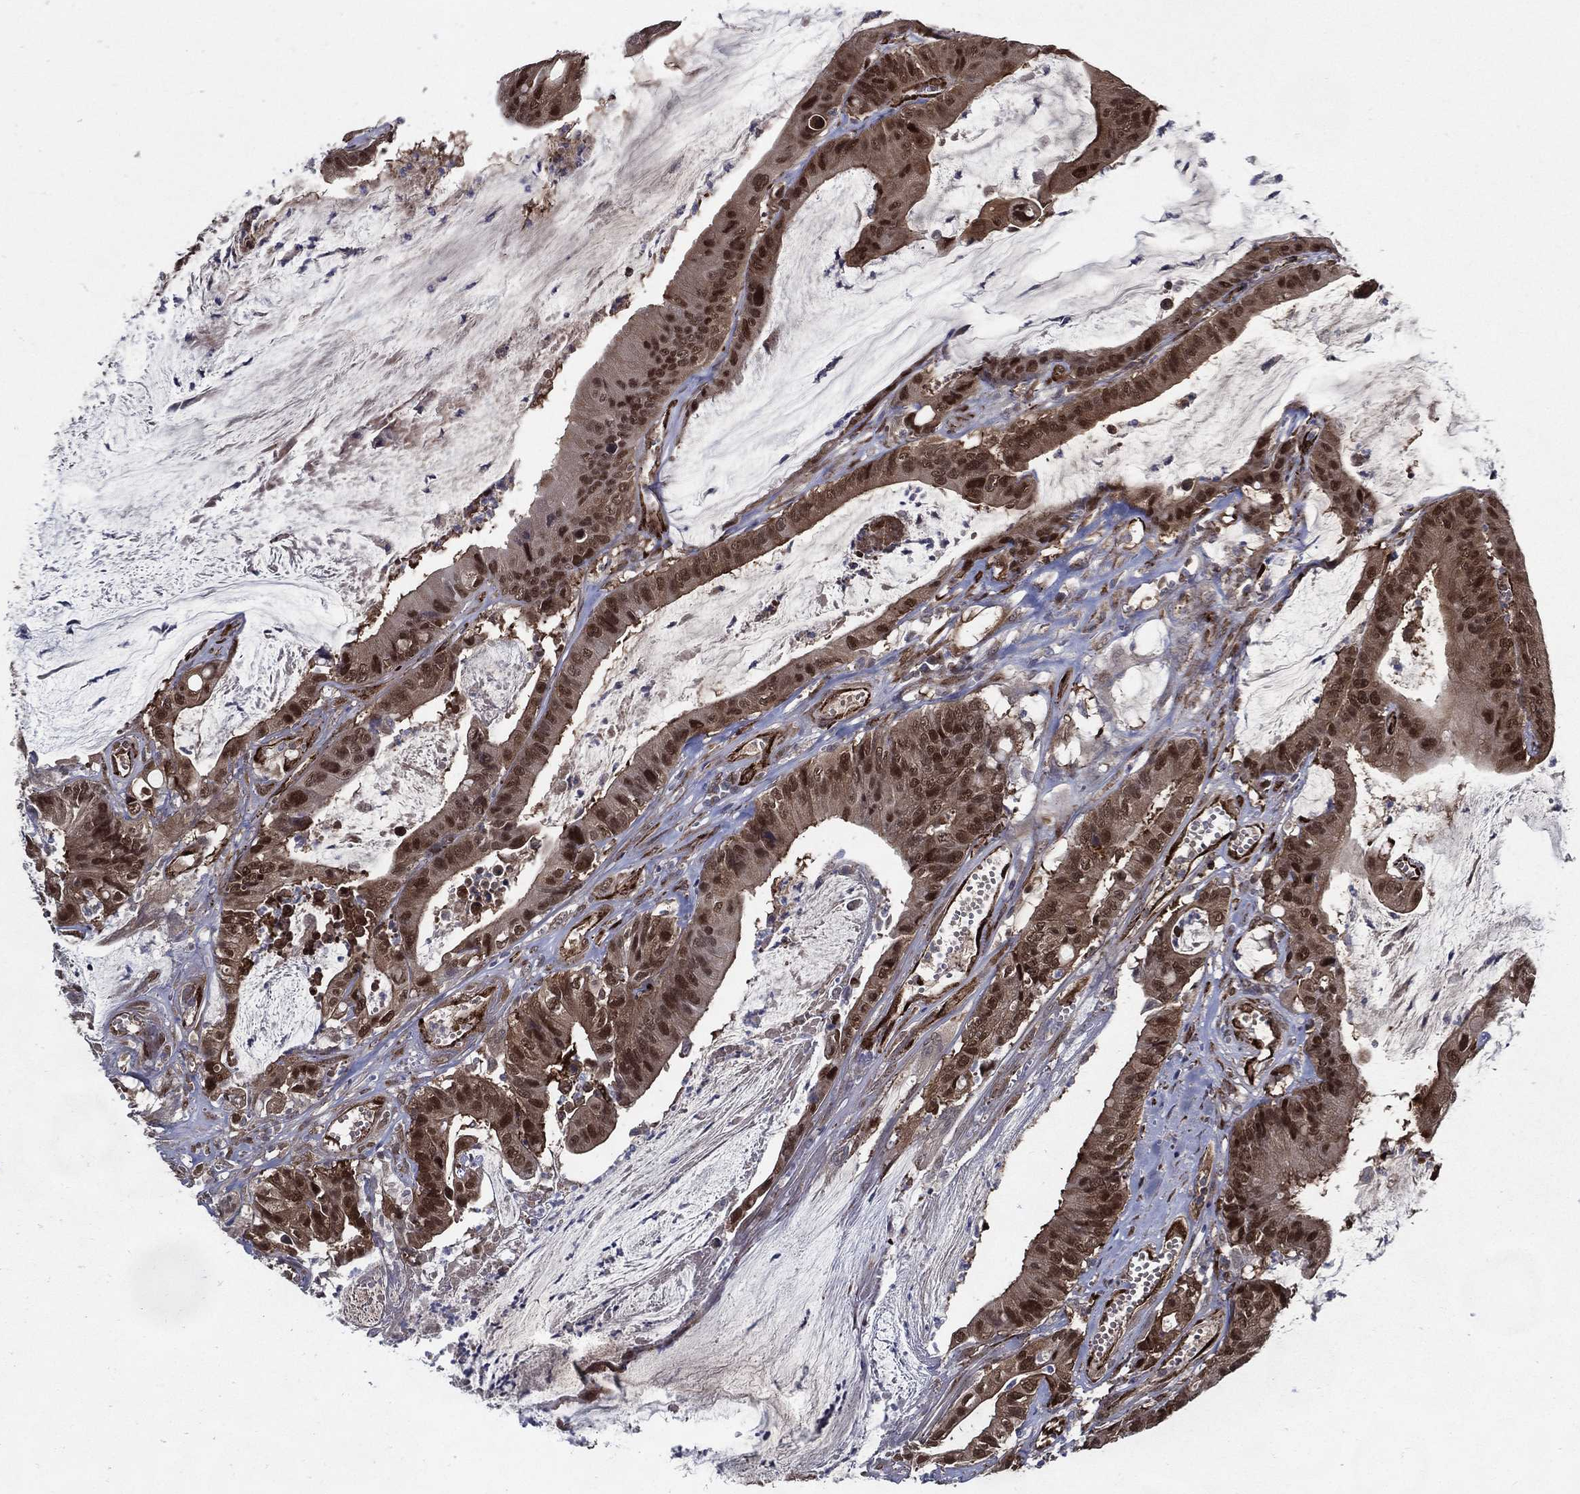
{"staining": {"intensity": "strong", "quantity": "25%-75%", "location": "nuclear"}, "tissue": "colorectal cancer", "cell_type": "Tumor cells", "image_type": "cancer", "snomed": [{"axis": "morphology", "description": "Adenocarcinoma, NOS"}, {"axis": "topography", "description": "Colon"}], "caption": "Protein expression analysis of human adenocarcinoma (colorectal) reveals strong nuclear expression in about 25%-75% of tumor cells.", "gene": "ARHGAP11A", "patient": {"sex": "female", "age": 69}}